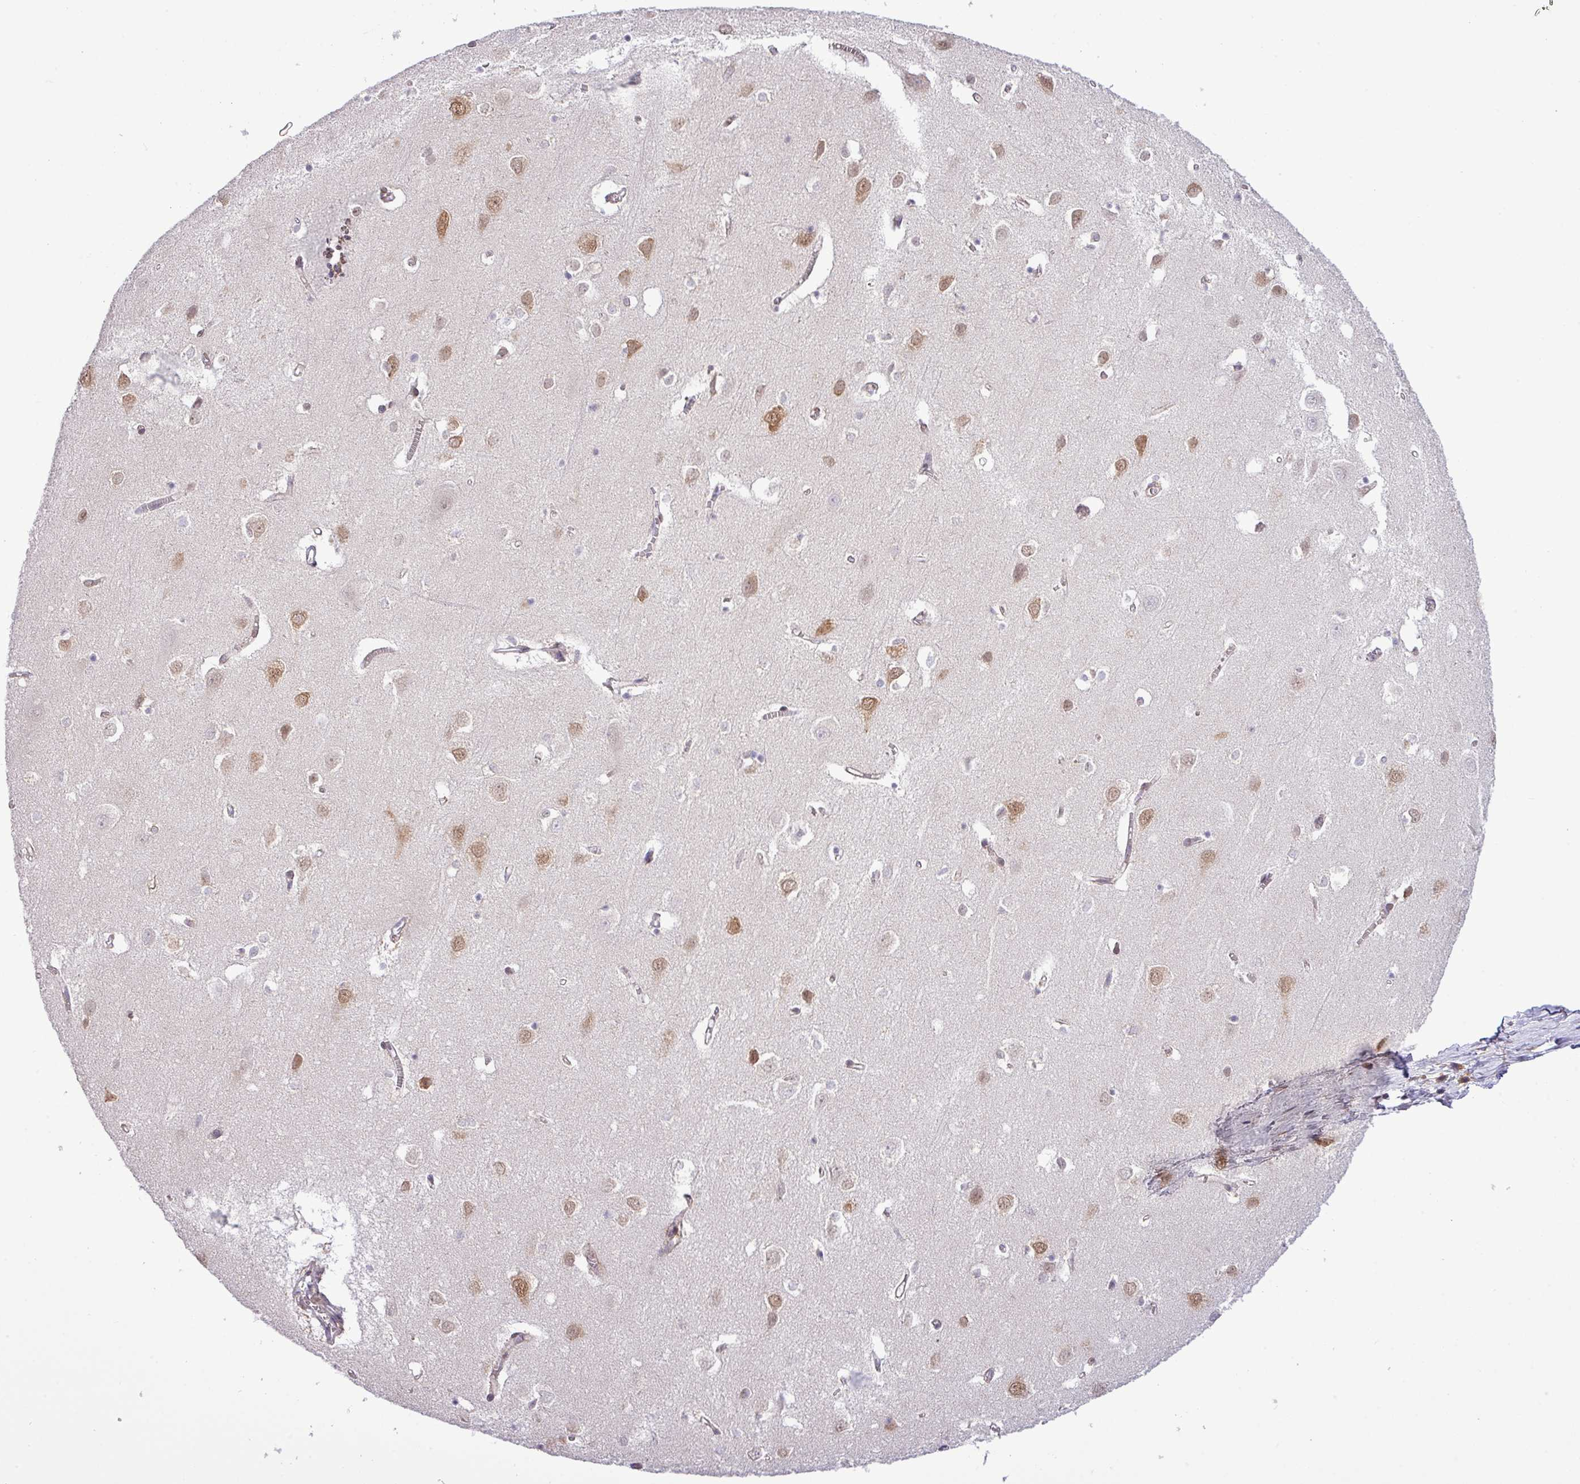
{"staining": {"intensity": "weak", "quantity": "25%-75%", "location": "cytoplasmic/membranous"}, "tissue": "cerebral cortex", "cell_type": "Endothelial cells", "image_type": "normal", "snomed": [{"axis": "morphology", "description": "Normal tissue, NOS"}, {"axis": "topography", "description": "Cerebral cortex"}], "caption": "DAB immunohistochemical staining of unremarkable human cerebral cortex shows weak cytoplasmic/membranous protein staining in about 25%-75% of endothelial cells. Using DAB (brown) and hematoxylin (blue) stains, captured at high magnification using brightfield microscopy.", "gene": "FAM222B", "patient": {"sex": "male", "age": 70}}